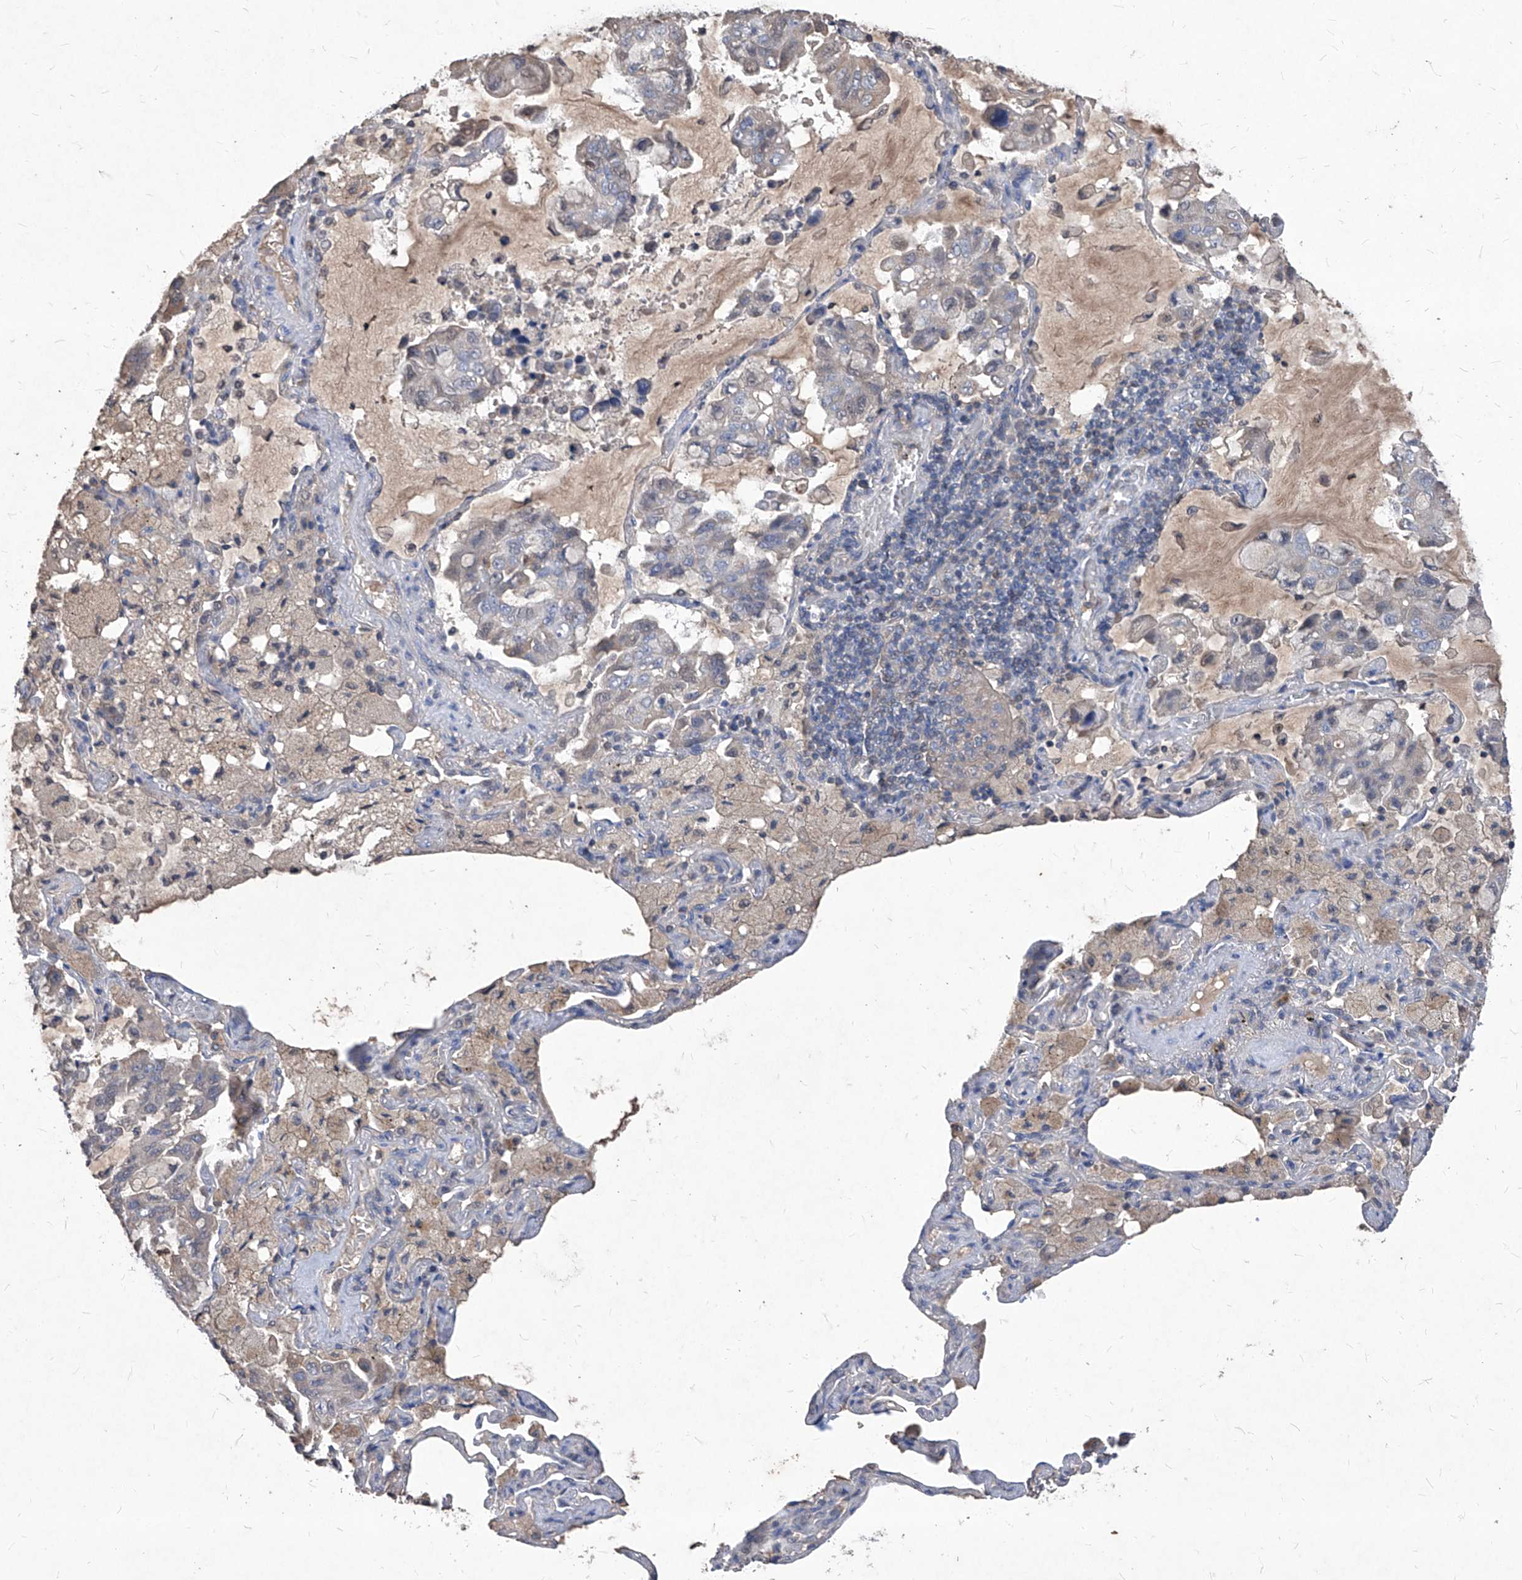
{"staining": {"intensity": "negative", "quantity": "none", "location": "none"}, "tissue": "lung cancer", "cell_type": "Tumor cells", "image_type": "cancer", "snomed": [{"axis": "morphology", "description": "Adenocarcinoma, NOS"}, {"axis": "topography", "description": "Lung"}], "caption": "This histopathology image is of lung adenocarcinoma stained with immunohistochemistry to label a protein in brown with the nuclei are counter-stained blue. There is no expression in tumor cells.", "gene": "SYNGR1", "patient": {"sex": "male", "age": 64}}